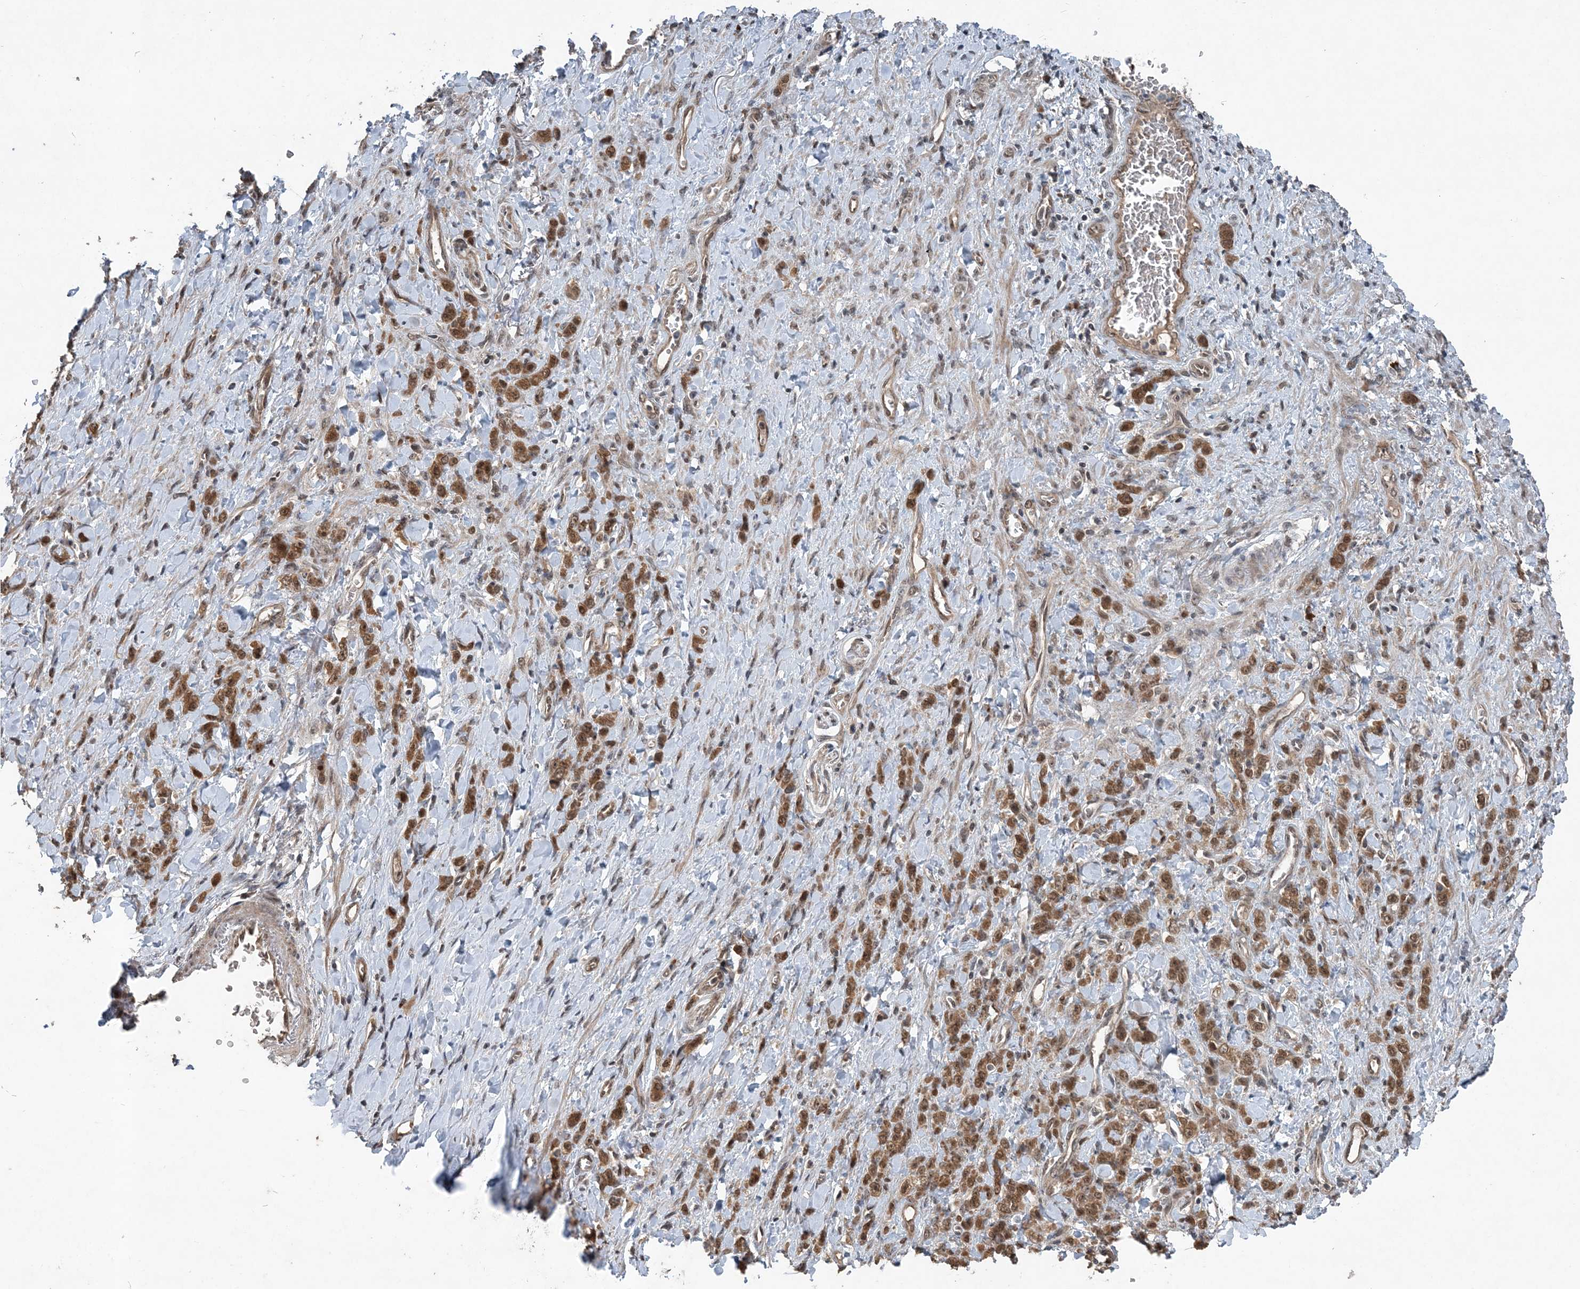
{"staining": {"intensity": "moderate", "quantity": ">75%", "location": "cytoplasmic/membranous,nuclear"}, "tissue": "stomach cancer", "cell_type": "Tumor cells", "image_type": "cancer", "snomed": [{"axis": "morphology", "description": "Normal tissue, NOS"}, {"axis": "morphology", "description": "Adenocarcinoma, NOS"}, {"axis": "topography", "description": "Stomach"}], "caption": "Human stomach adenocarcinoma stained with a protein marker shows moderate staining in tumor cells.", "gene": "QTRT2", "patient": {"sex": "male", "age": 82}}